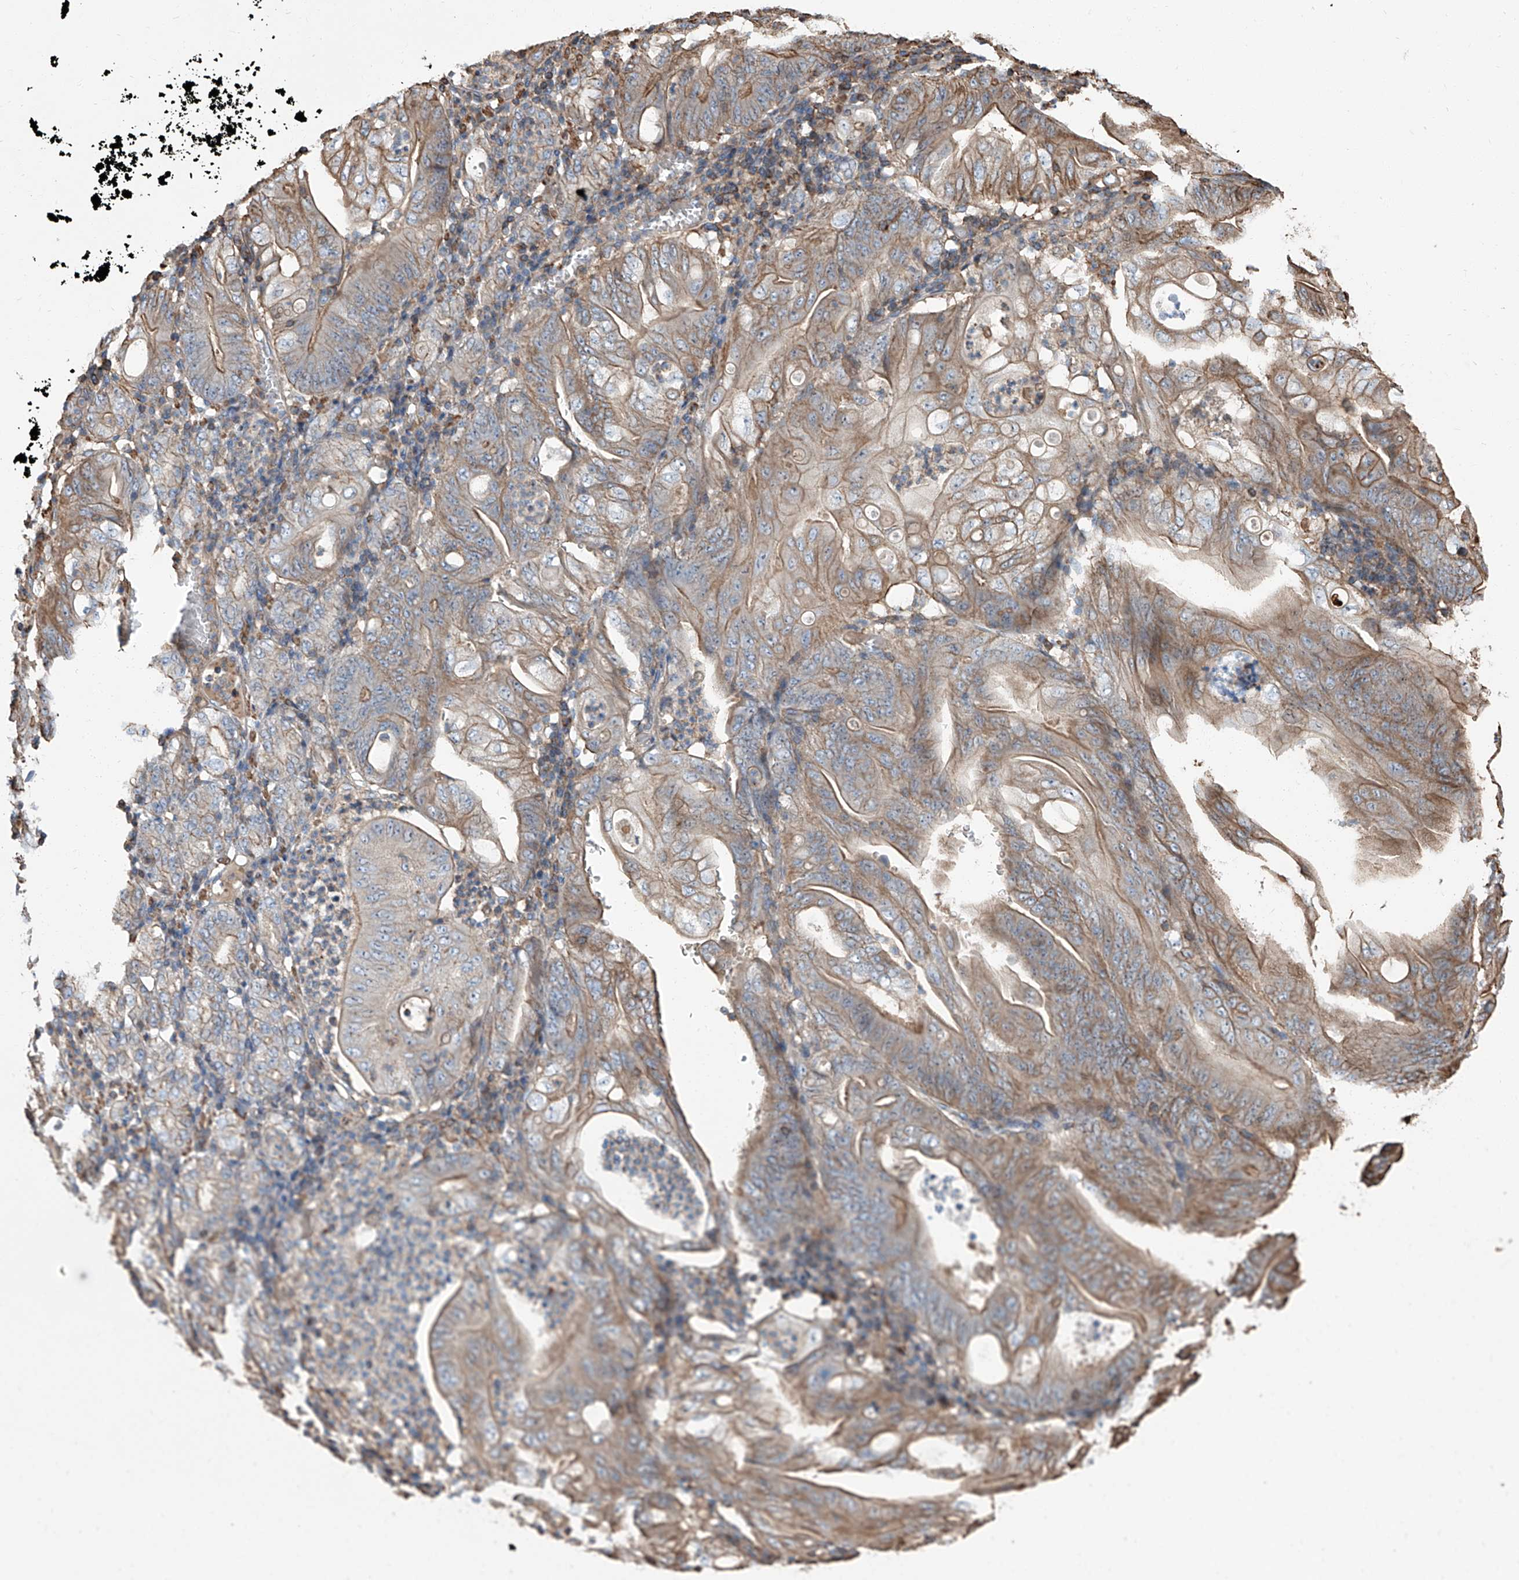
{"staining": {"intensity": "moderate", "quantity": "<25%", "location": "cytoplasmic/membranous"}, "tissue": "stomach cancer", "cell_type": "Tumor cells", "image_type": "cancer", "snomed": [{"axis": "morphology", "description": "Adenocarcinoma, NOS"}, {"axis": "topography", "description": "Stomach"}], "caption": "Moderate cytoplasmic/membranous staining for a protein is present in about <25% of tumor cells of stomach cancer using immunohistochemistry.", "gene": "PIEZO2", "patient": {"sex": "female", "age": 73}}